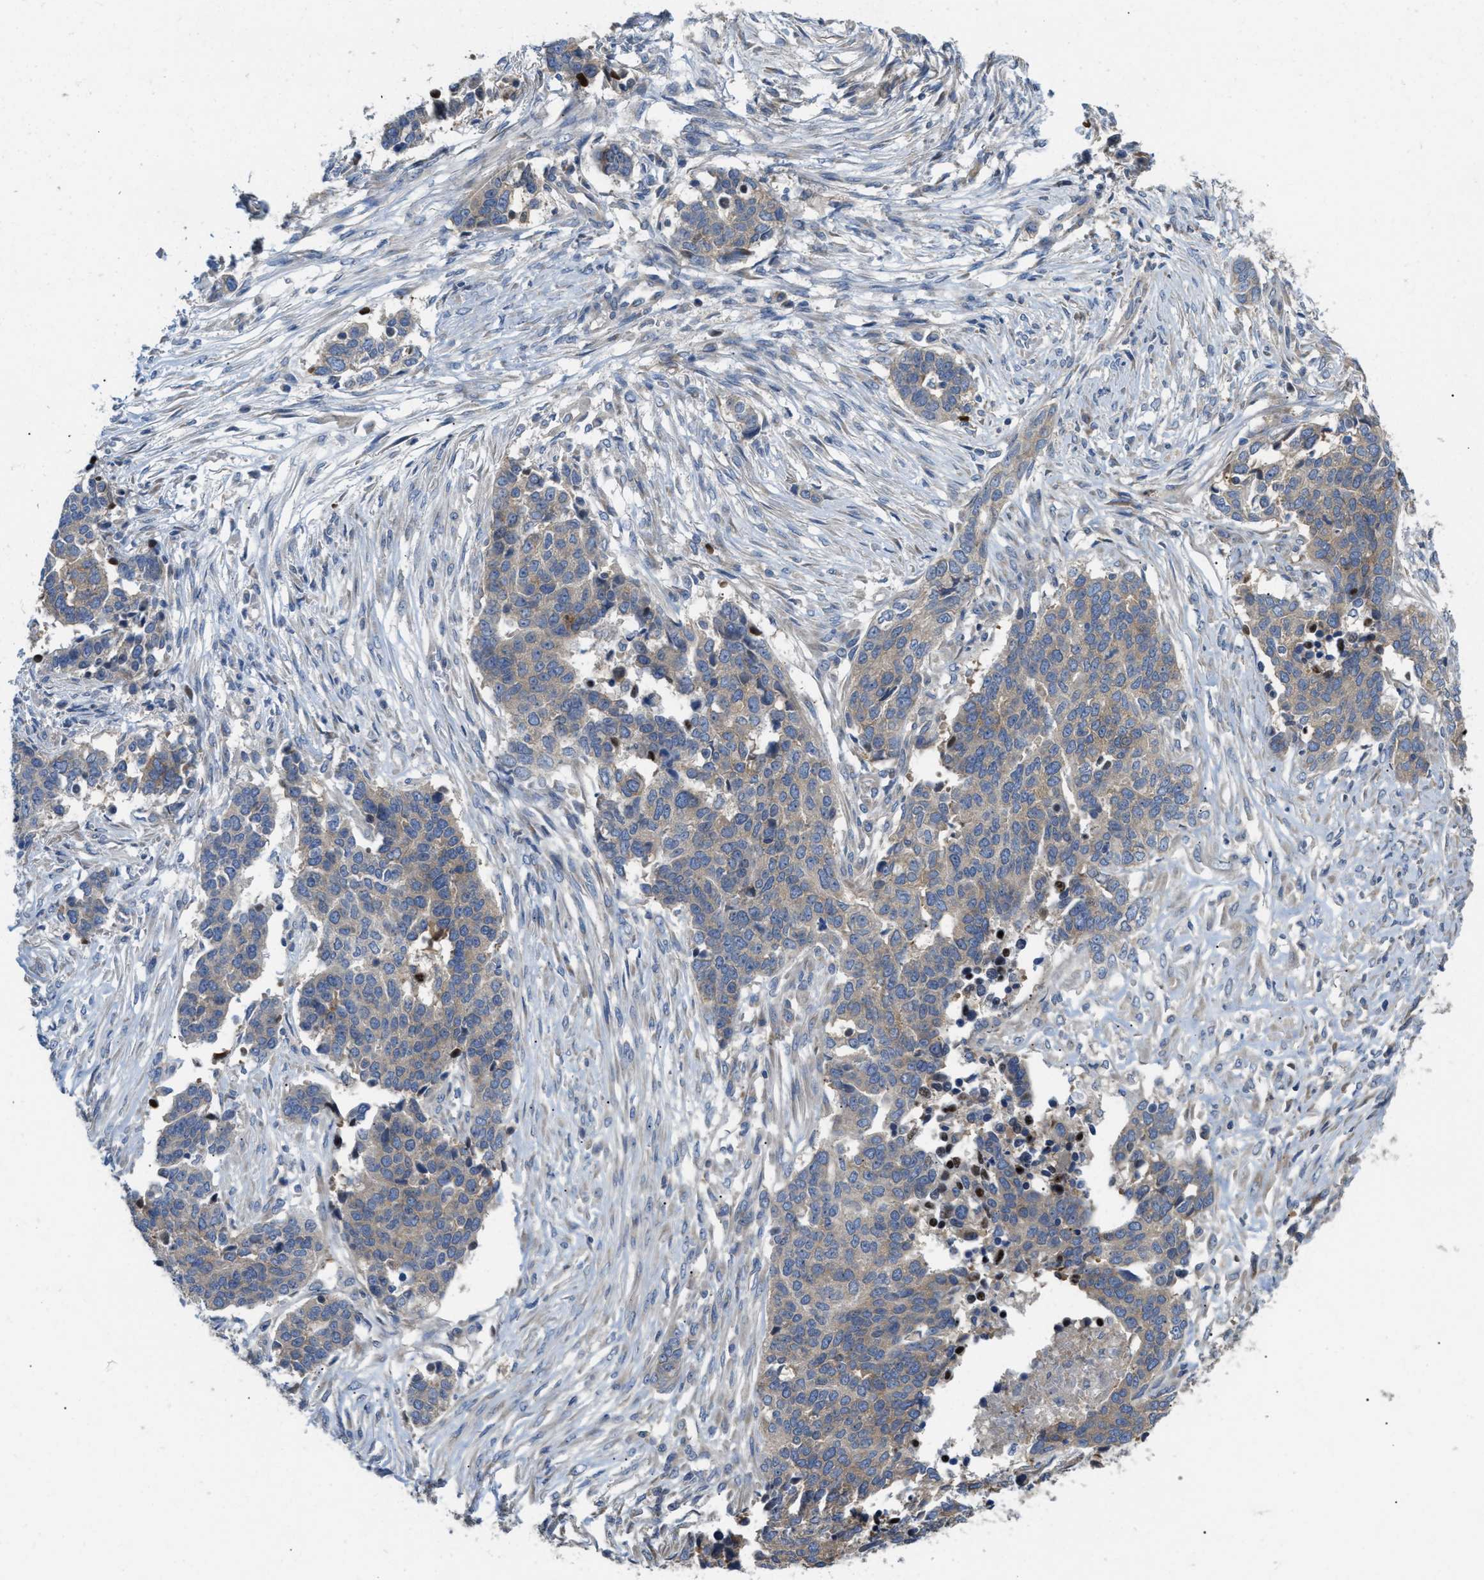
{"staining": {"intensity": "weak", "quantity": "<25%", "location": "cytoplasmic/membranous"}, "tissue": "ovarian cancer", "cell_type": "Tumor cells", "image_type": "cancer", "snomed": [{"axis": "morphology", "description": "Cystadenocarcinoma, serous, NOS"}, {"axis": "topography", "description": "Ovary"}], "caption": "Micrograph shows no protein staining in tumor cells of serous cystadenocarcinoma (ovarian) tissue.", "gene": "DHX58", "patient": {"sex": "female", "age": 44}}